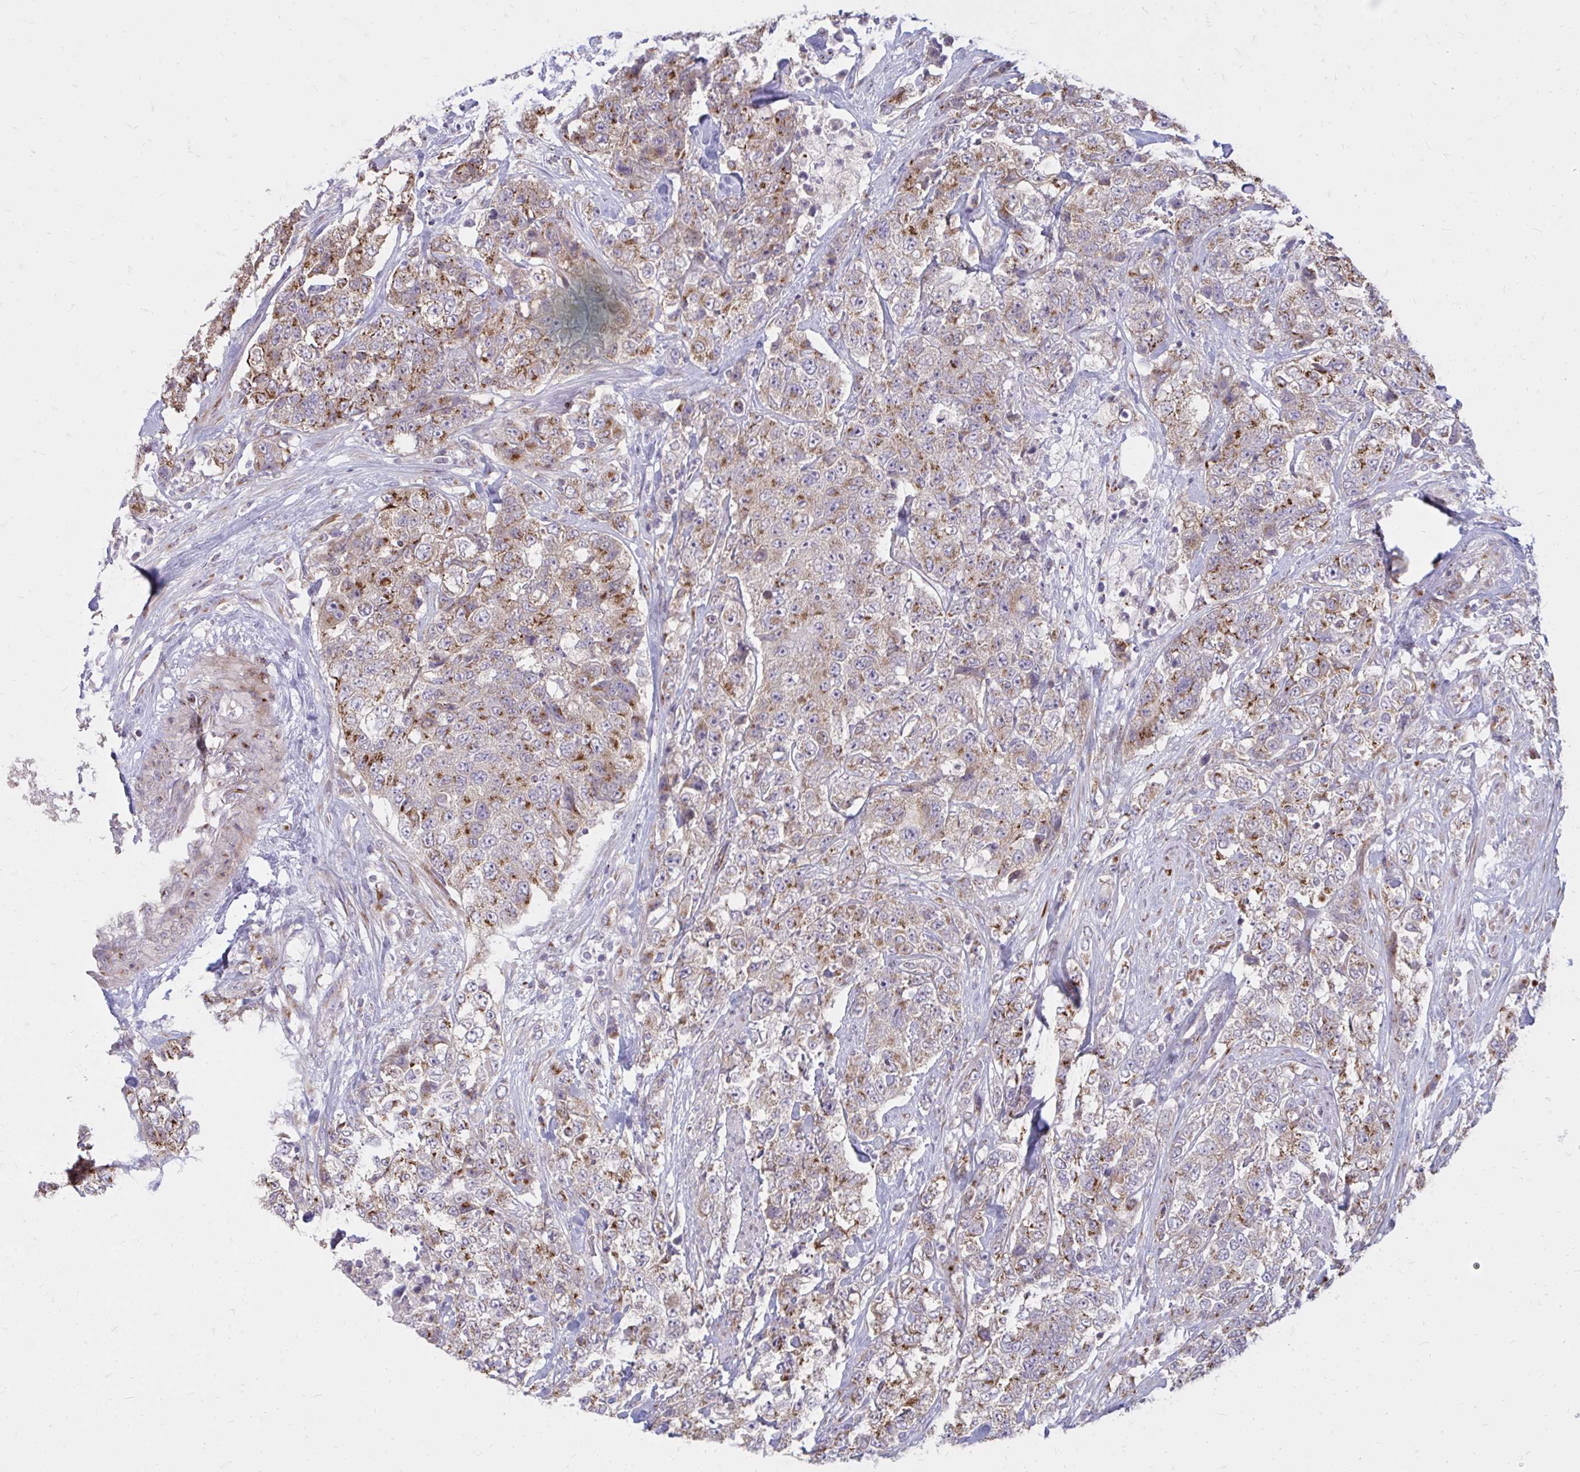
{"staining": {"intensity": "moderate", "quantity": "25%-75%", "location": "cytoplasmic/membranous"}, "tissue": "urothelial cancer", "cell_type": "Tumor cells", "image_type": "cancer", "snomed": [{"axis": "morphology", "description": "Urothelial carcinoma, High grade"}, {"axis": "topography", "description": "Urinary bladder"}], "caption": "Urothelial cancer stained with DAB IHC exhibits medium levels of moderate cytoplasmic/membranous positivity in approximately 25%-75% of tumor cells. (Brightfield microscopy of DAB IHC at high magnification).", "gene": "RAB6B", "patient": {"sex": "female", "age": 78}}